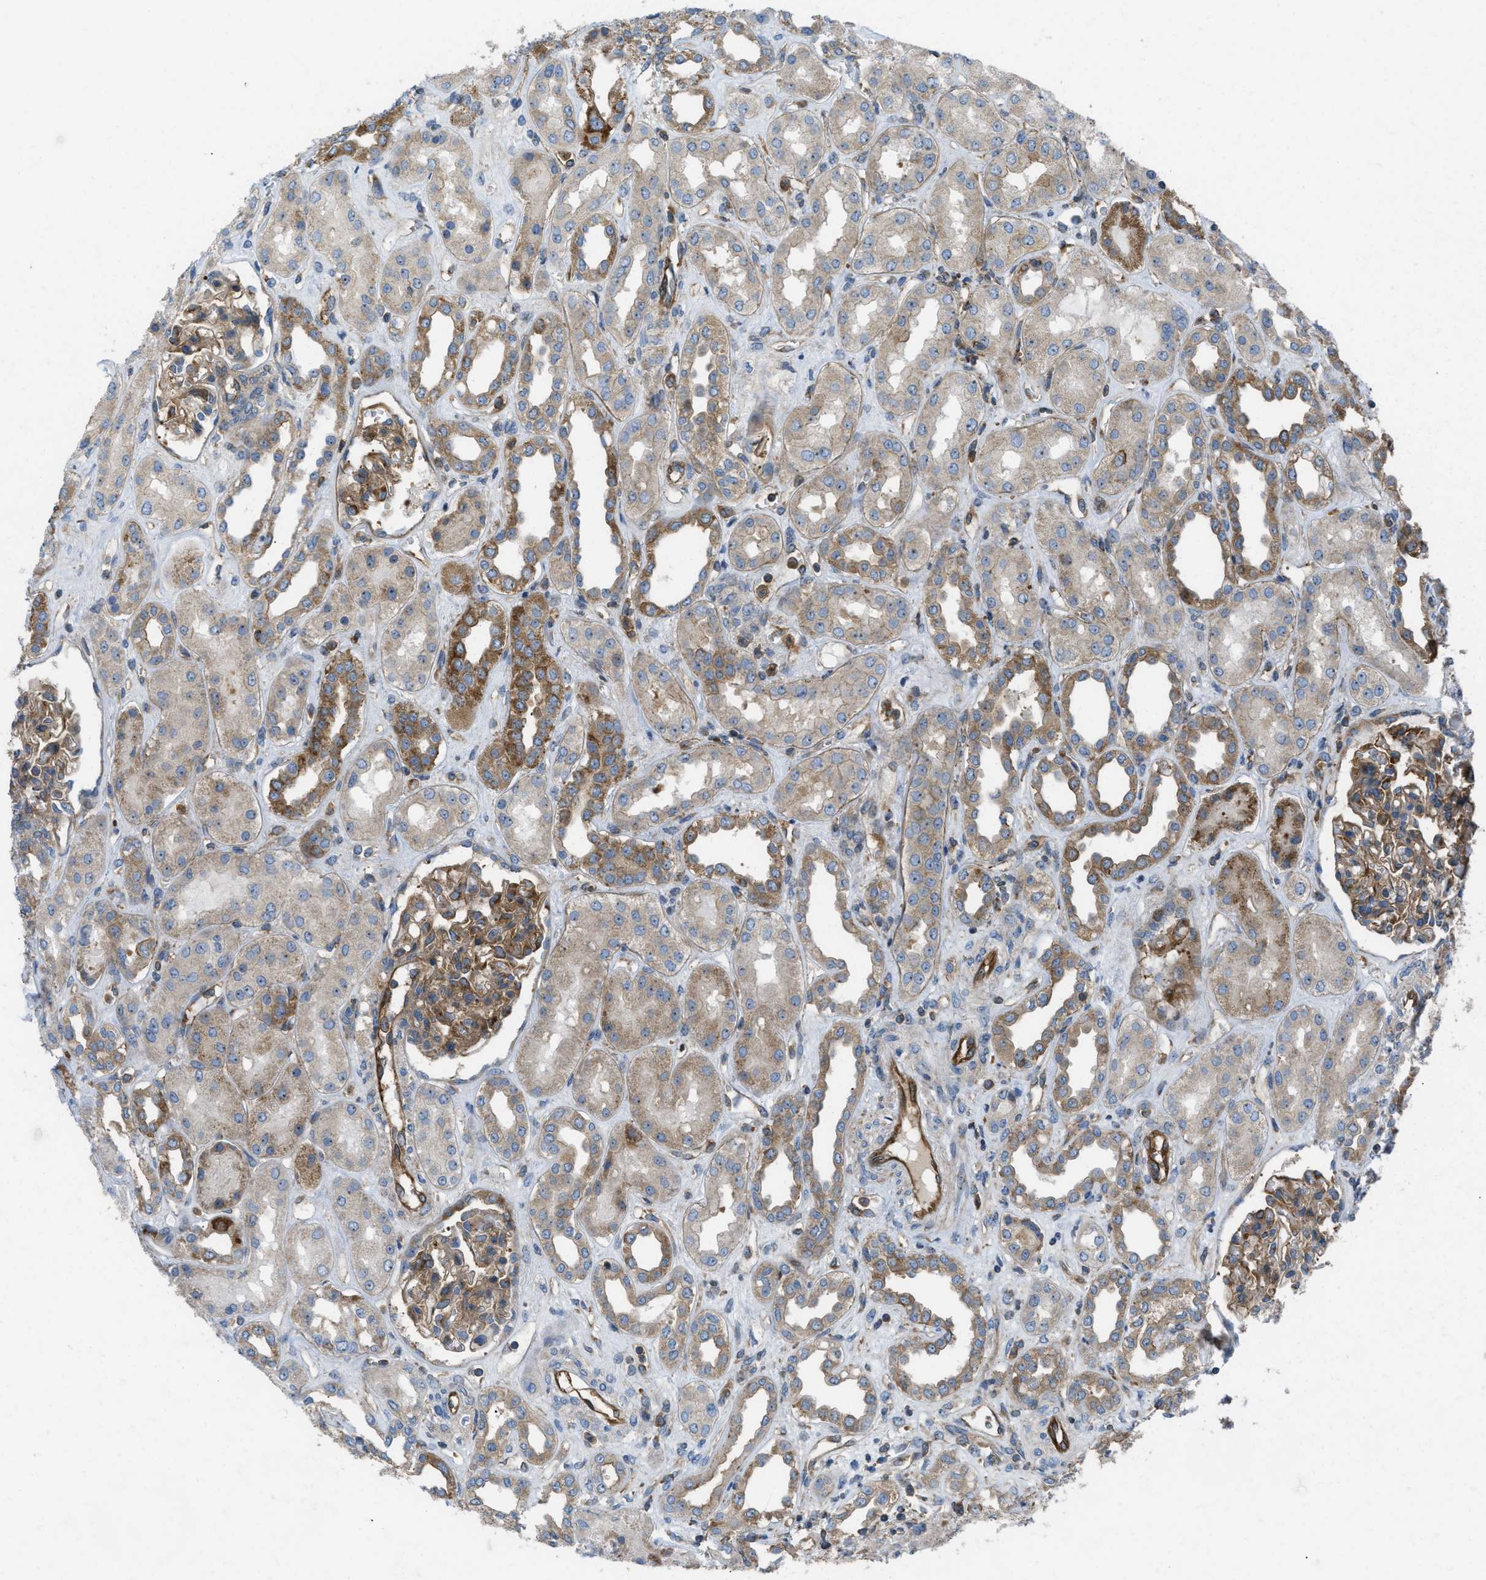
{"staining": {"intensity": "moderate", "quantity": ">75%", "location": "cytoplasmic/membranous"}, "tissue": "kidney", "cell_type": "Cells in glomeruli", "image_type": "normal", "snomed": [{"axis": "morphology", "description": "Normal tissue, NOS"}, {"axis": "topography", "description": "Kidney"}], "caption": "Unremarkable kidney was stained to show a protein in brown. There is medium levels of moderate cytoplasmic/membranous staining in approximately >75% of cells in glomeruli. (IHC, brightfield microscopy, high magnification).", "gene": "ATP2A3", "patient": {"sex": "male", "age": 59}}